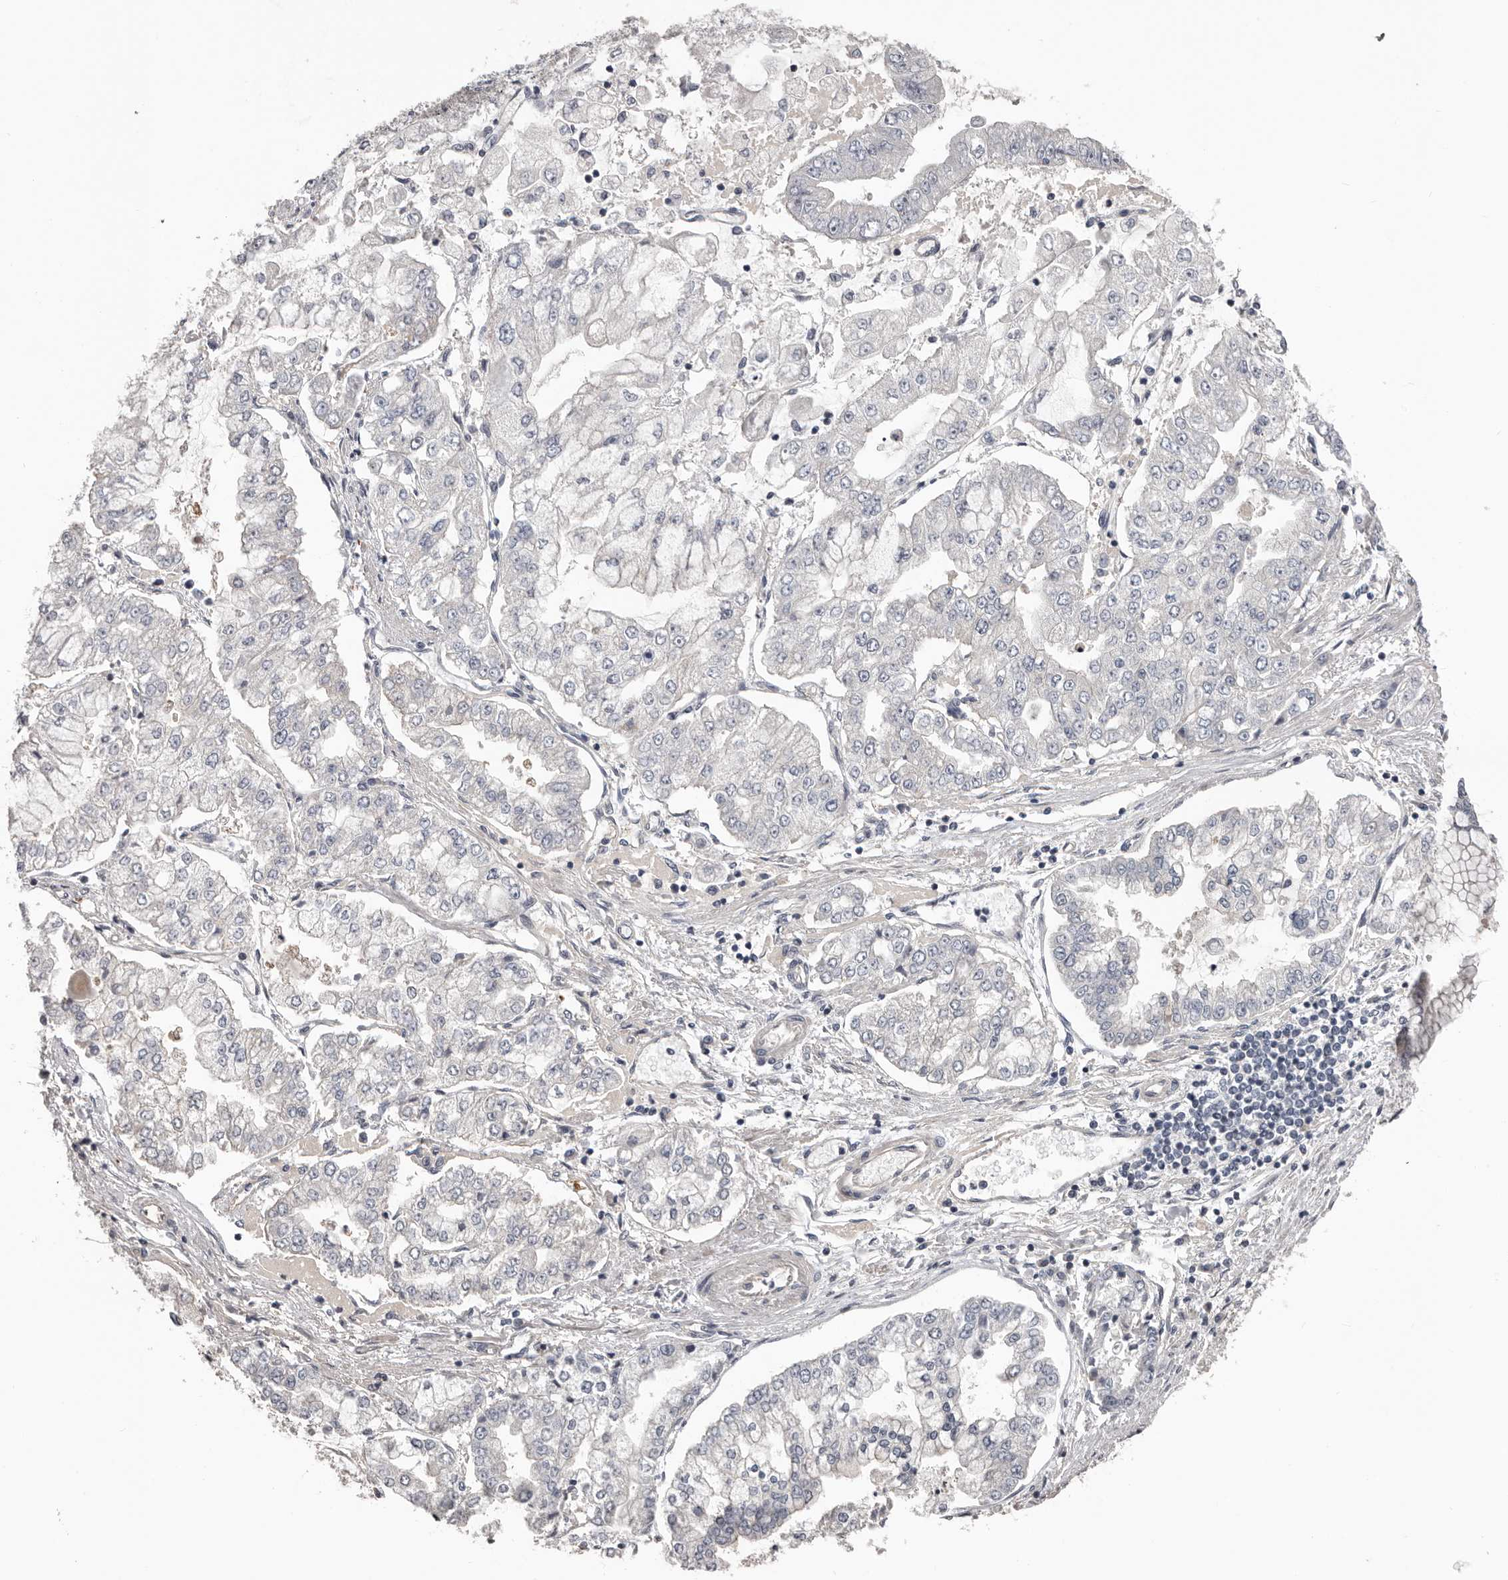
{"staining": {"intensity": "negative", "quantity": "none", "location": "none"}, "tissue": "stomach cancer", "cell_type": "Tumor cells", "image_type": "cancer", "snomed": [{"axis": "morphology", "description": "Adenocarcinoma, NOS"}, {"axis": "topography", "description": "Stomach"}], "caption": "The immunohistochemistry (IHC) photomicrograph has no significant expression in tumor cells of adenocarcinoma (stomach) tissue.", "gene": "RNF217", "patient": {"sex": "male", "age": 76}}